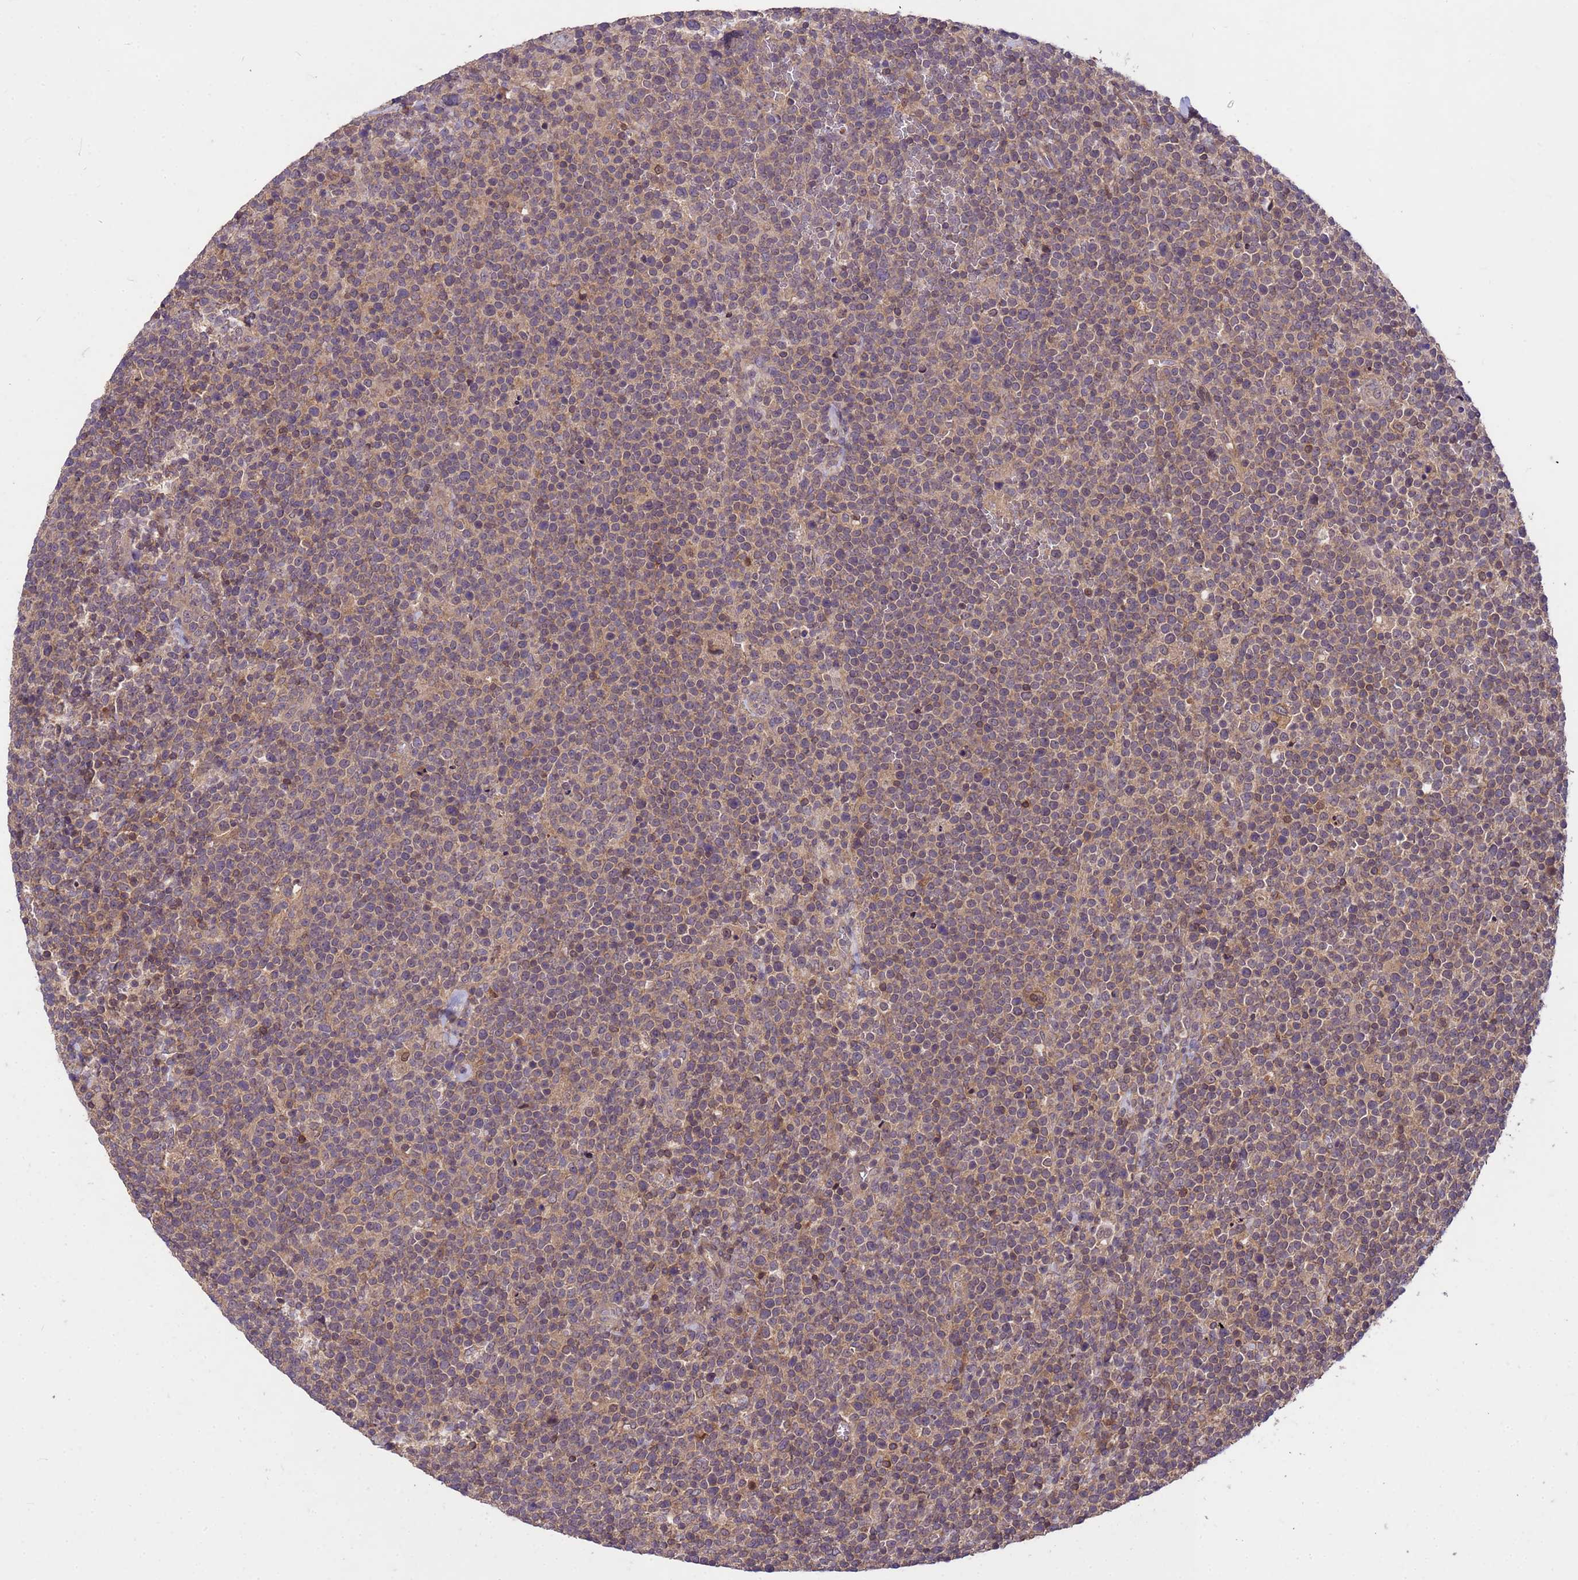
{"staining": {"intensity": "weak", "quantity": ">75%", "location": "cytoplasmic/membranous"}, "tissue": "lymphoma", "cell_type": "Tumor cells", "image_type": "cancer", "snomed": [{"axis": "morphology", "description": "Malignant lymphoma, non-Hodgkin's type, High grade"}, {"axis": "topography", "description": "Lymph node"}], "caption": "Weak cytoplasmic/membranous positivity for a protein is identified in about >75% of tumor cells of high-grade malignant lymphoma, non-Hodgkin's type using immunohistochemistry.", "gene": "PPP2CB", "patient": {"sex": "male", "age": 61}}